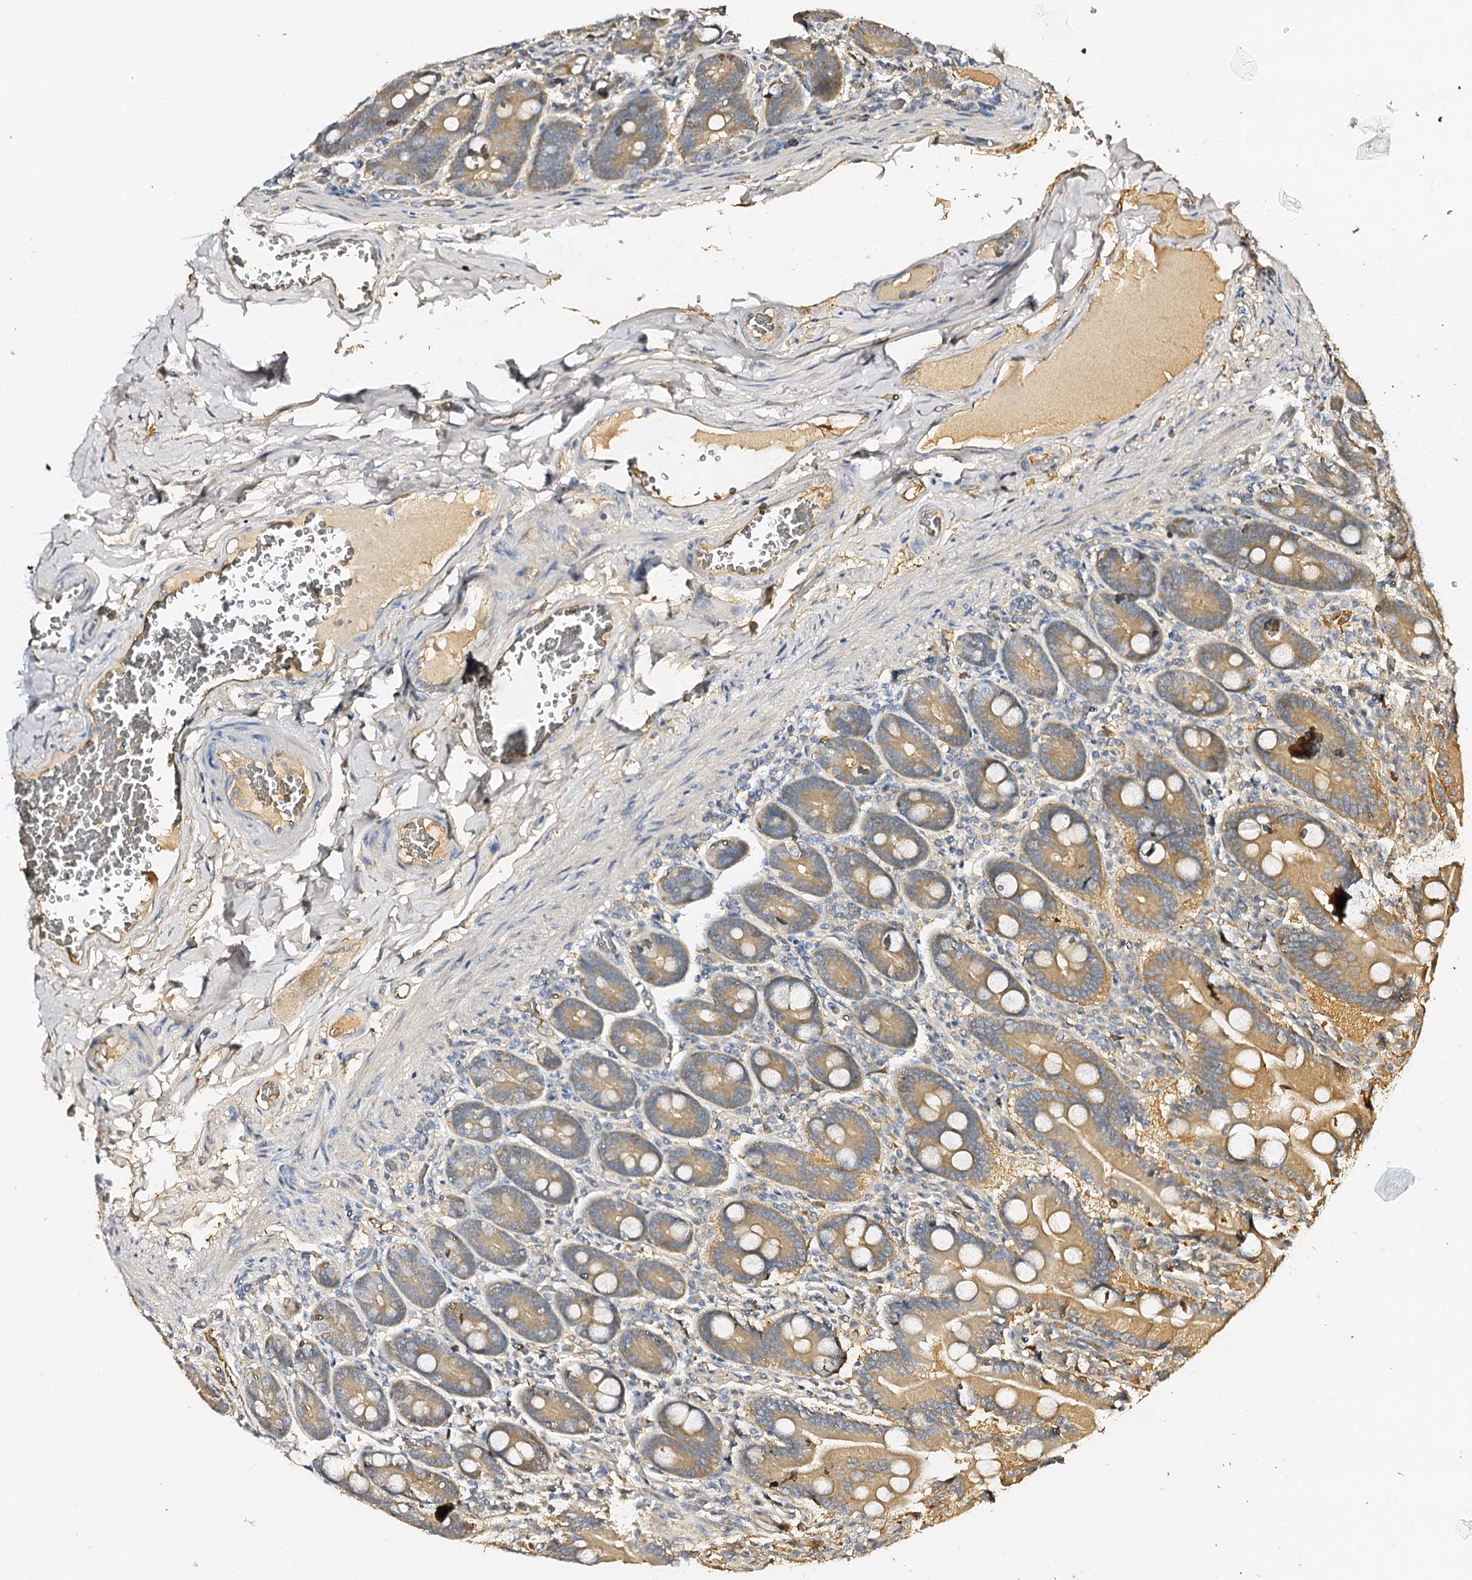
{"staining": {"intensity": "moderate", "quantity": "25%-75%", "location": "cytoplasmic/membranous"}, "tissue": "duodenum", "cell_type": "Glandular cells", "image_type": "normal", "snomed": [{"axis": "morphology", "description": "Normal tissue, NOS"}, {"axis": "topography", "description": "Duodenum"}], "caption": "A medium amount of moderate cytoplasmic/membranous staining is appreciated in about 25%-75% of glandular cells in normal duodenum. (Stains: DAB in brown, nuclei in blue, Microscopy: brightfield microscopy at high magnification).", "gene": "CSKMT", "patient": {"sex": "female", "age": 62}}